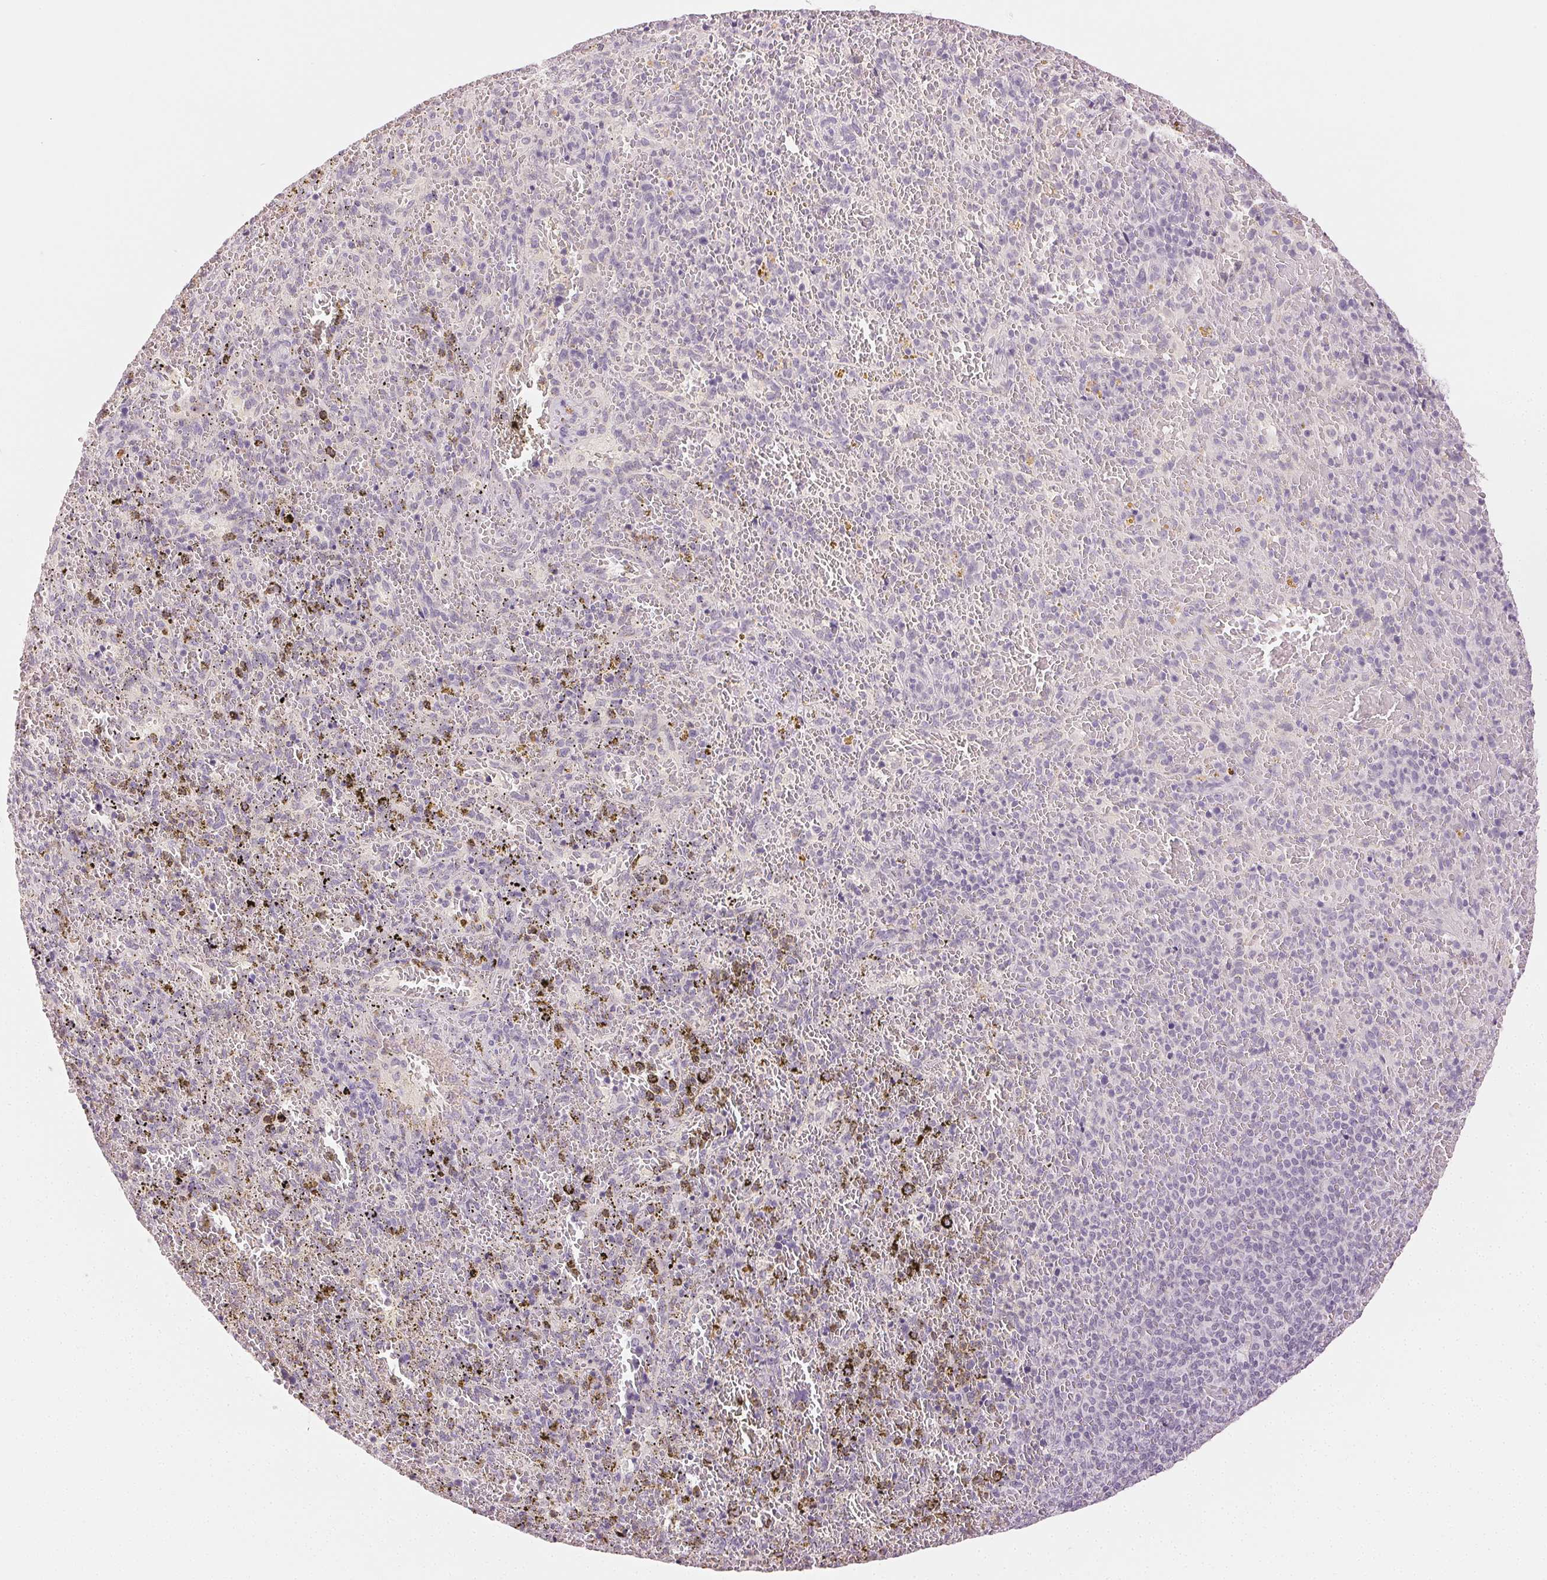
{"staining": {"intensity": "negative", "quantity": "none", "location": "none"}, "tissue": "spleen", "cell_type": "Cells in red pulp", "image_type": "normal", "snomed": [{"axis": "morphology", "description": "Normal tissue, NOS"}, {"axis": "topography", "description": "Spleen"}], "caption": "The immunohistochemistry image has no significant positivity in cells in red pulp of spleen. (DAB immunohistochemistry, high magnification).", "gene": "MAP1LC3A", "patient": {"sex": "female", "age": 50}}